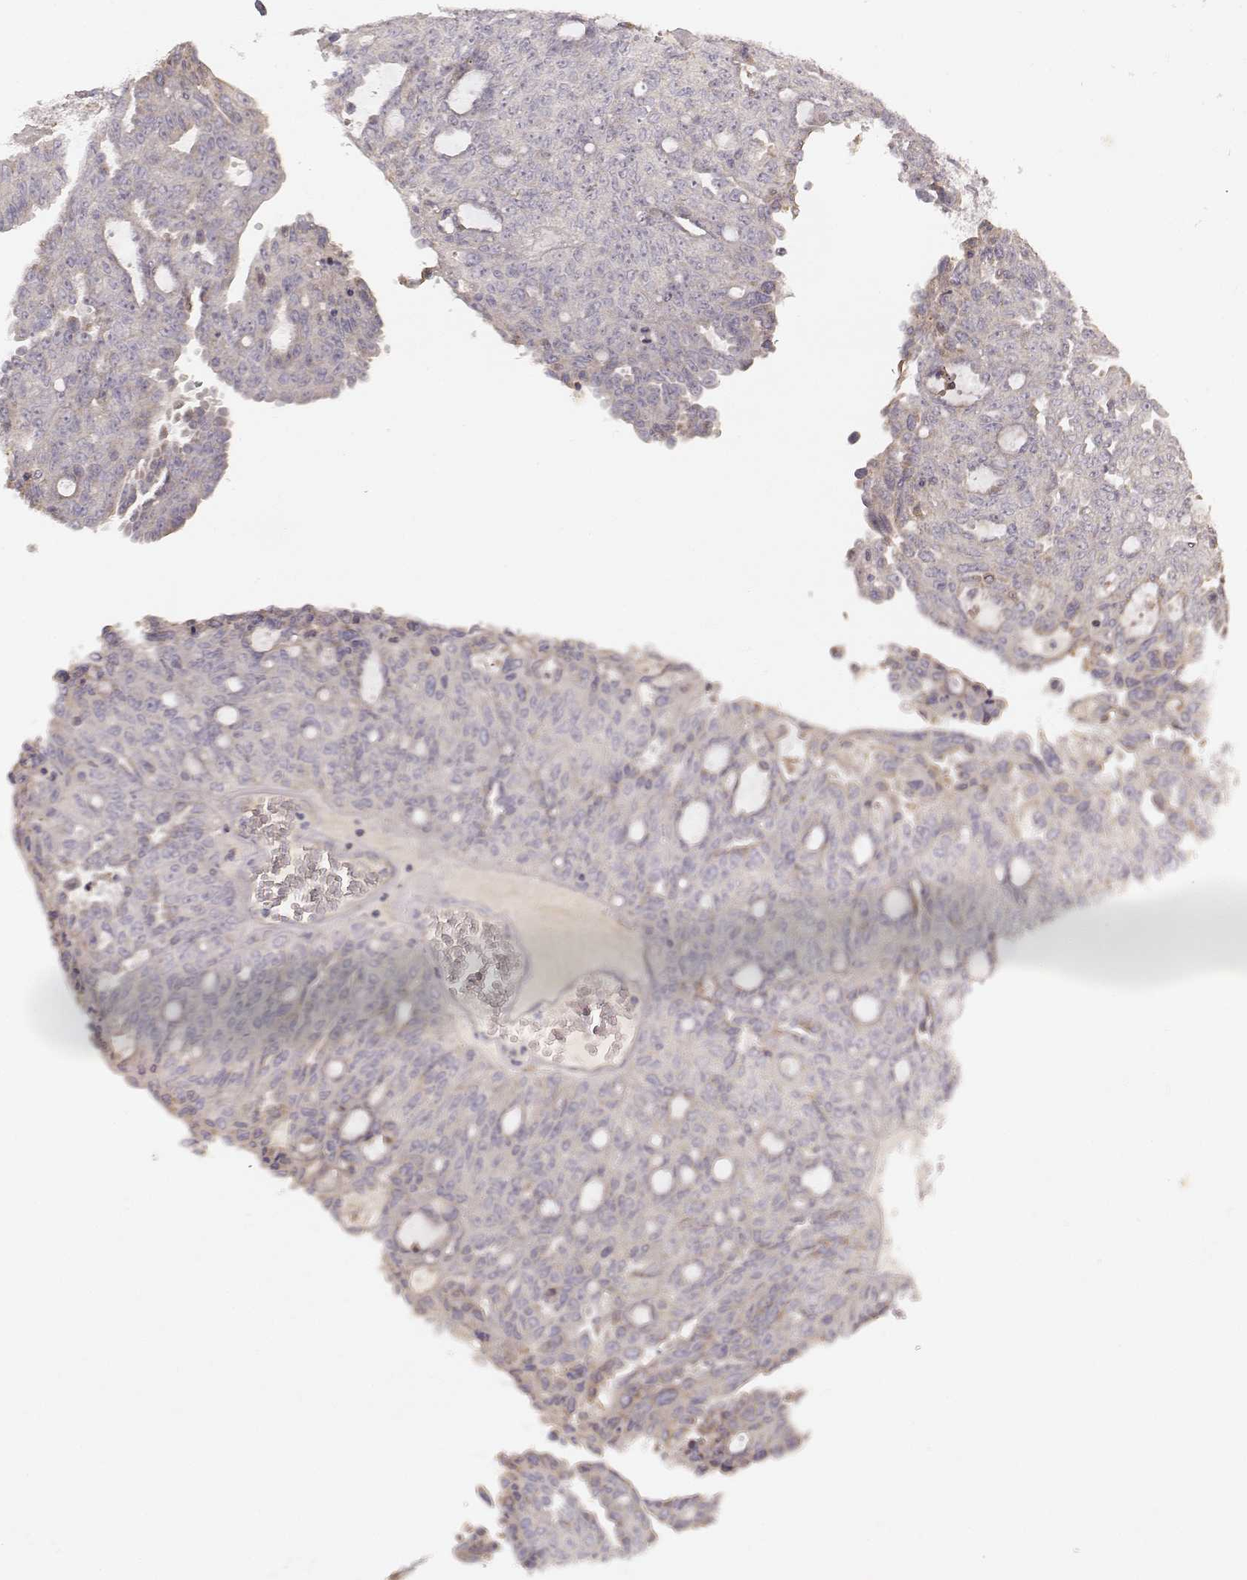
{"staining": {"intensity": "negative", "quantity": "none", "location": "none"}, "tissue": "ovarian cancer", "cell_type": "Tumor cells", "image_type": "cancer", "snomed": [{"axis": "morphology", "description": "Cystadenocarcinoma, serous, NOS"}, {"axis": "topography", "description": "Ovary"}], "caption": "IHC of human serous cystadenocarcinoma (ovarian) reveals no positivity in tumor cells. (DAB immunohistochemistry with hematoxylin counter stain).", "gene": "KCNJ9", "patient": {"sex": "female", "age": 71}}